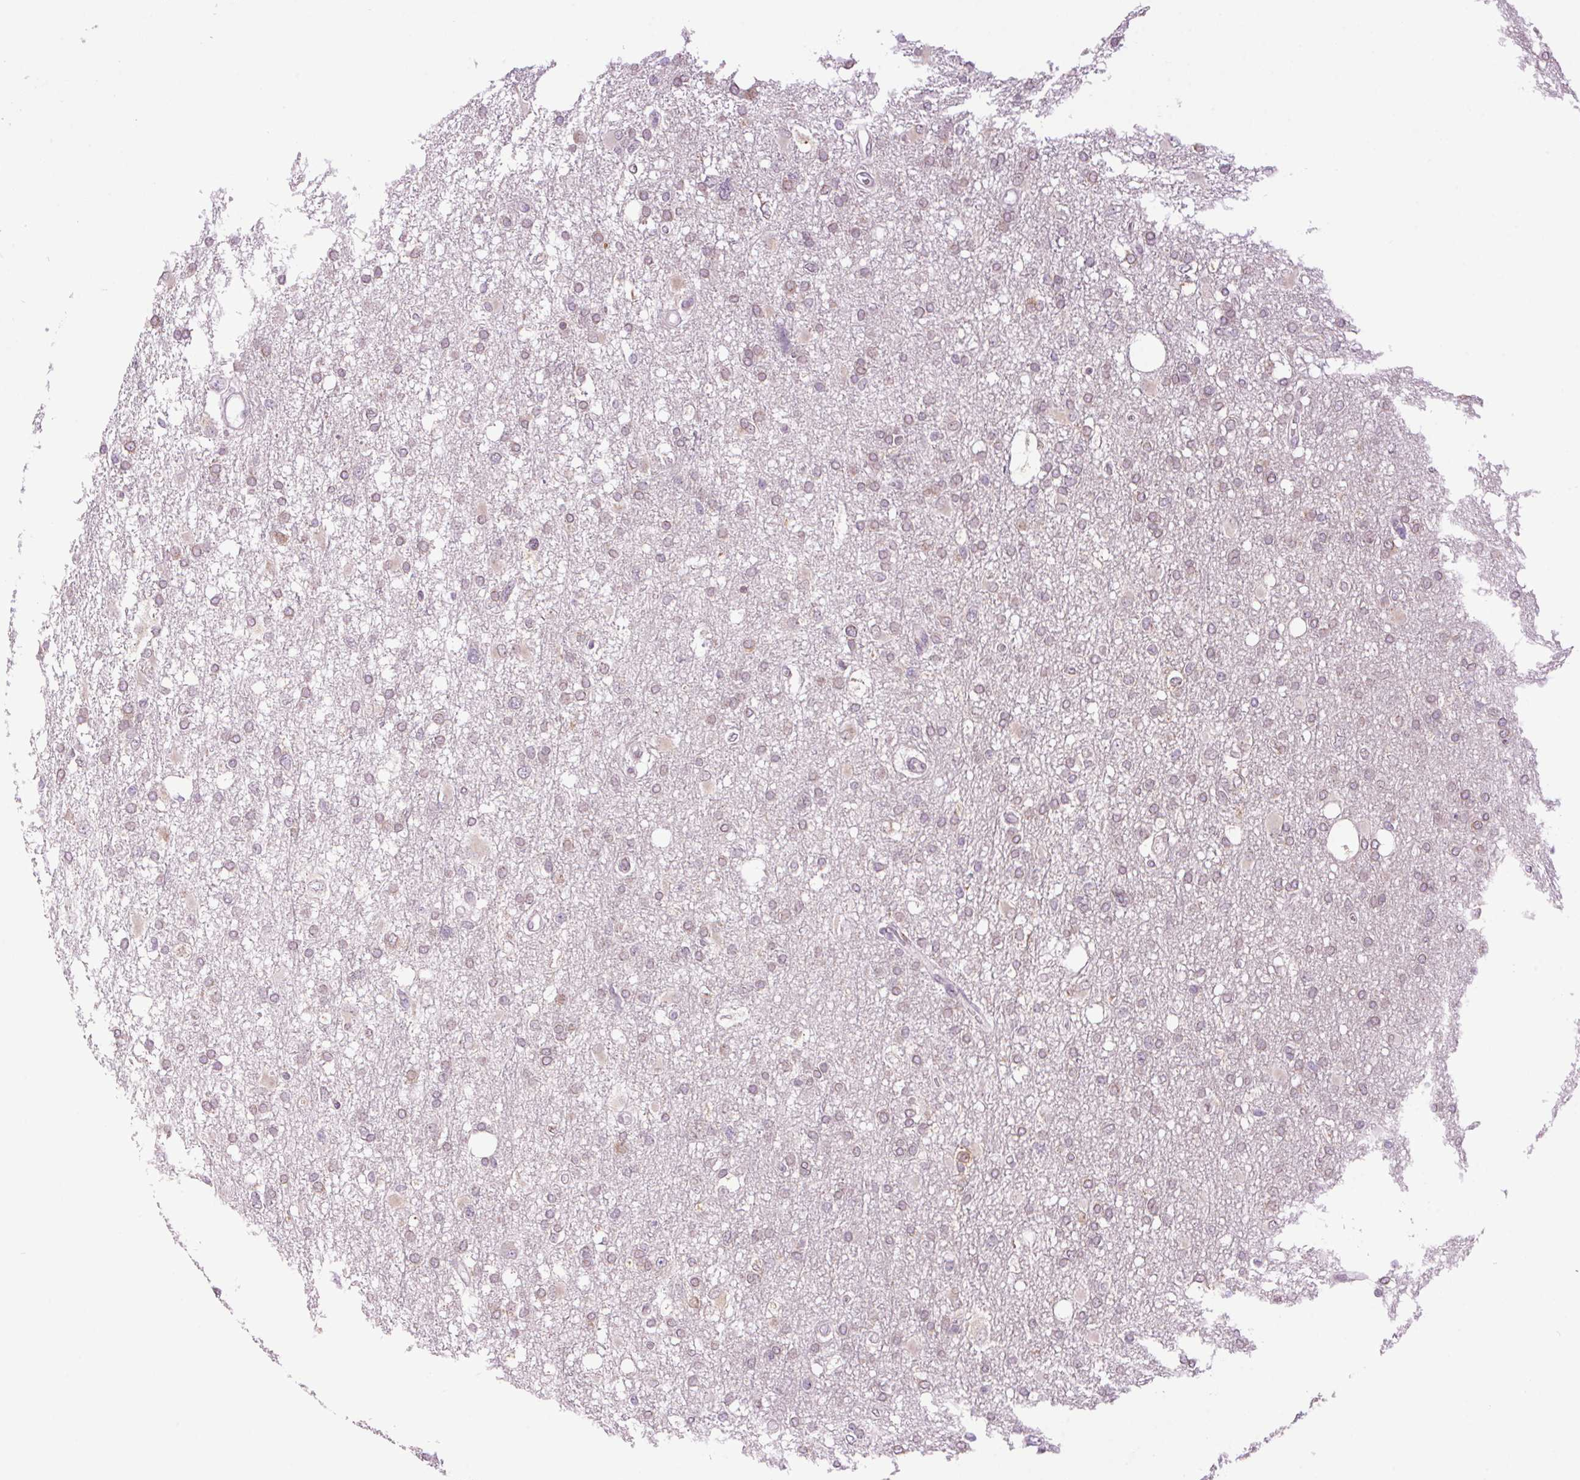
{"staining": {"intensity": "moderate", "quantity": "<25%", "location": "cytoplasmic/membranous"}, "tissue": "glioma", "cell_type": "Tumor cells", "image_type": "cancer", "snomed": [{"axis": "morphology", "description": "Glioma, malignant, High grade"}, {"axis": "topography", "description": "Brain"}], "caption": "A photomicrograph of human glioma stained for a protein demonstrates moderate cytoplasmic/membranous brown staining in tumor cells. The protein of interest is stained brown, and the nuclei are stained in blue (DAB IHC with brightfield microscopy, high magnification).", "gene": "SMIM13", "patient": {"sex": "male", "age": 61}}